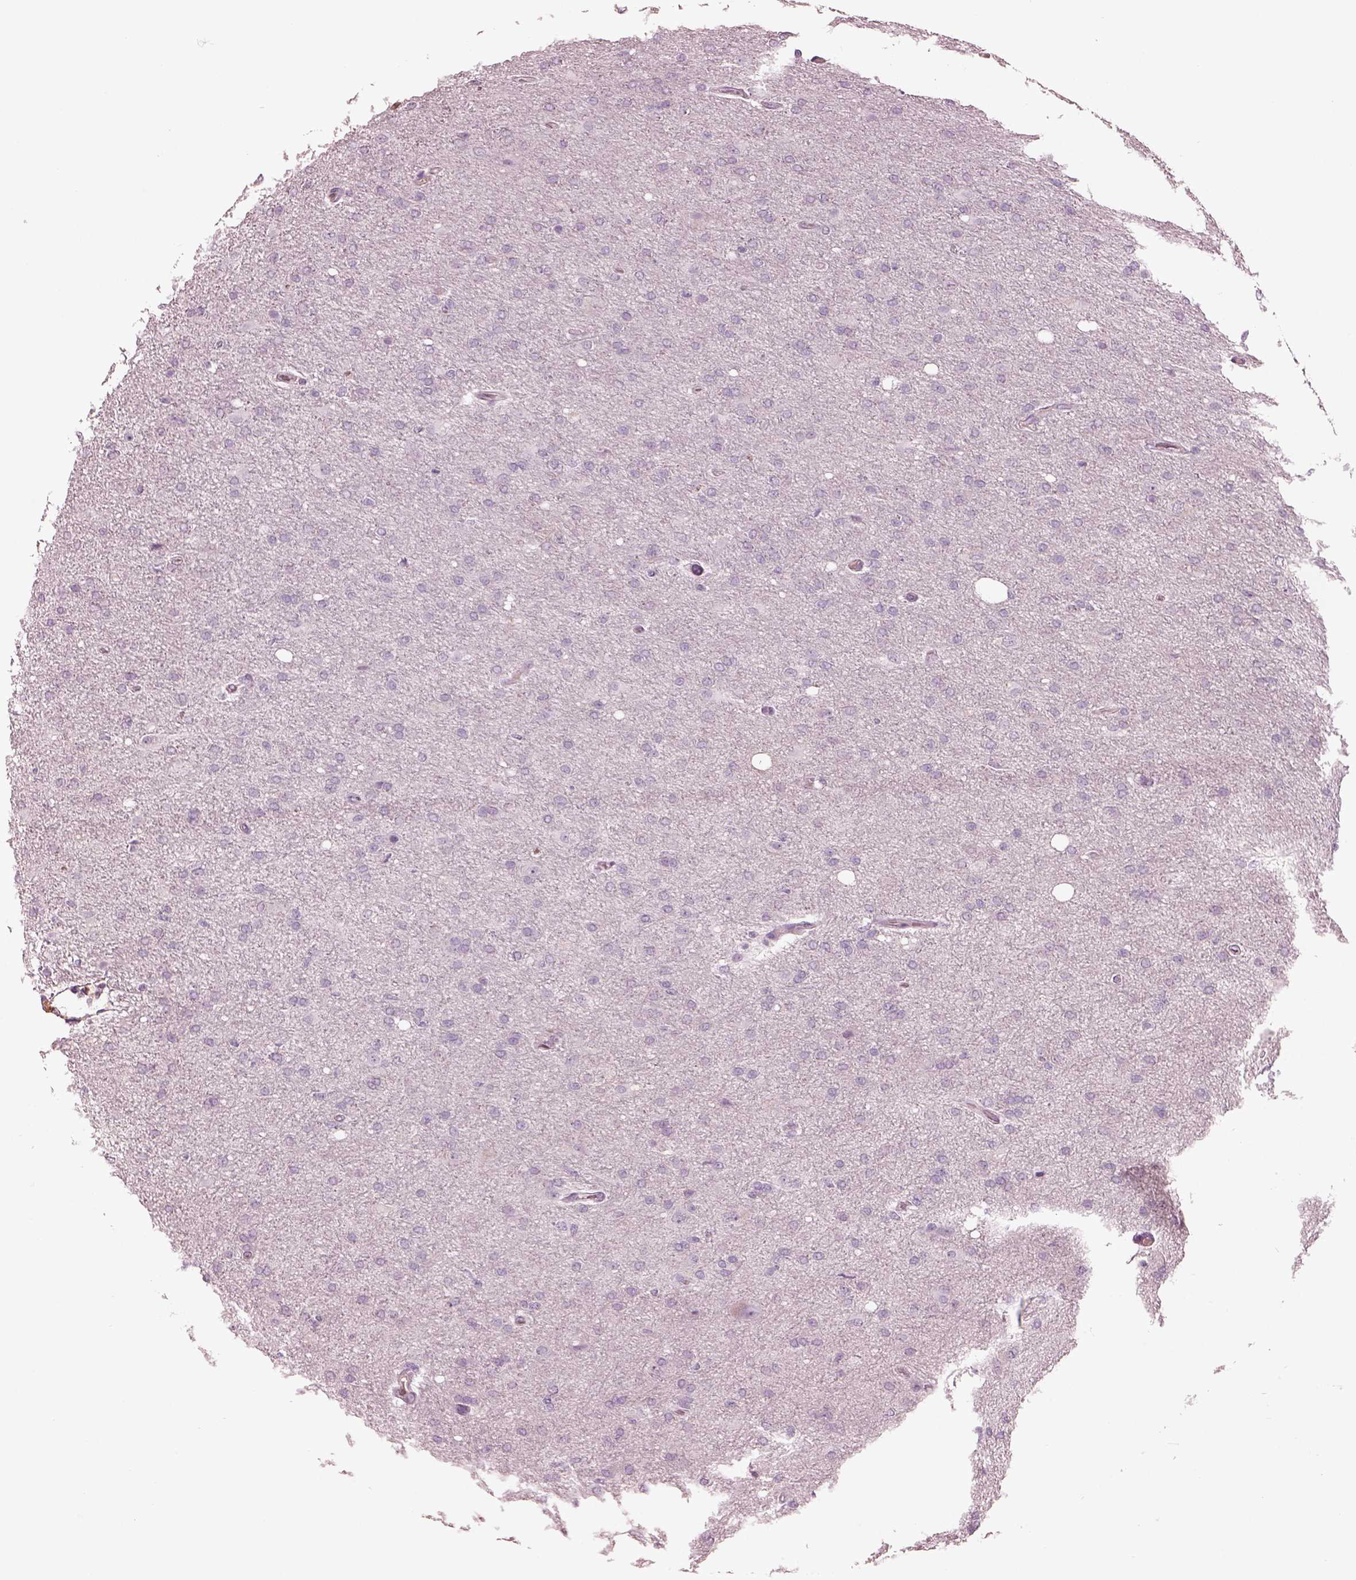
{"staining": {"intensity": "negative", "quantity": "none", "location": "none"}, "tissue": "glioma", "cell_type": "Tumor cells", "image_type": "cancer", "snomed": [{"axis": "morphology", "description": "Glioma, malignant, High grade"}, {"axis": "topography", "description": "Cerebral cortex"}], "caption": "The histopathology image exhibits no staining of tumor cells in malignant glioma (high-grade). (DAB (3,3'-diaminobenzidine) IHC, high magnification).", "gene": "PACRG", "patient": {"sex": "male", "age": 70}}